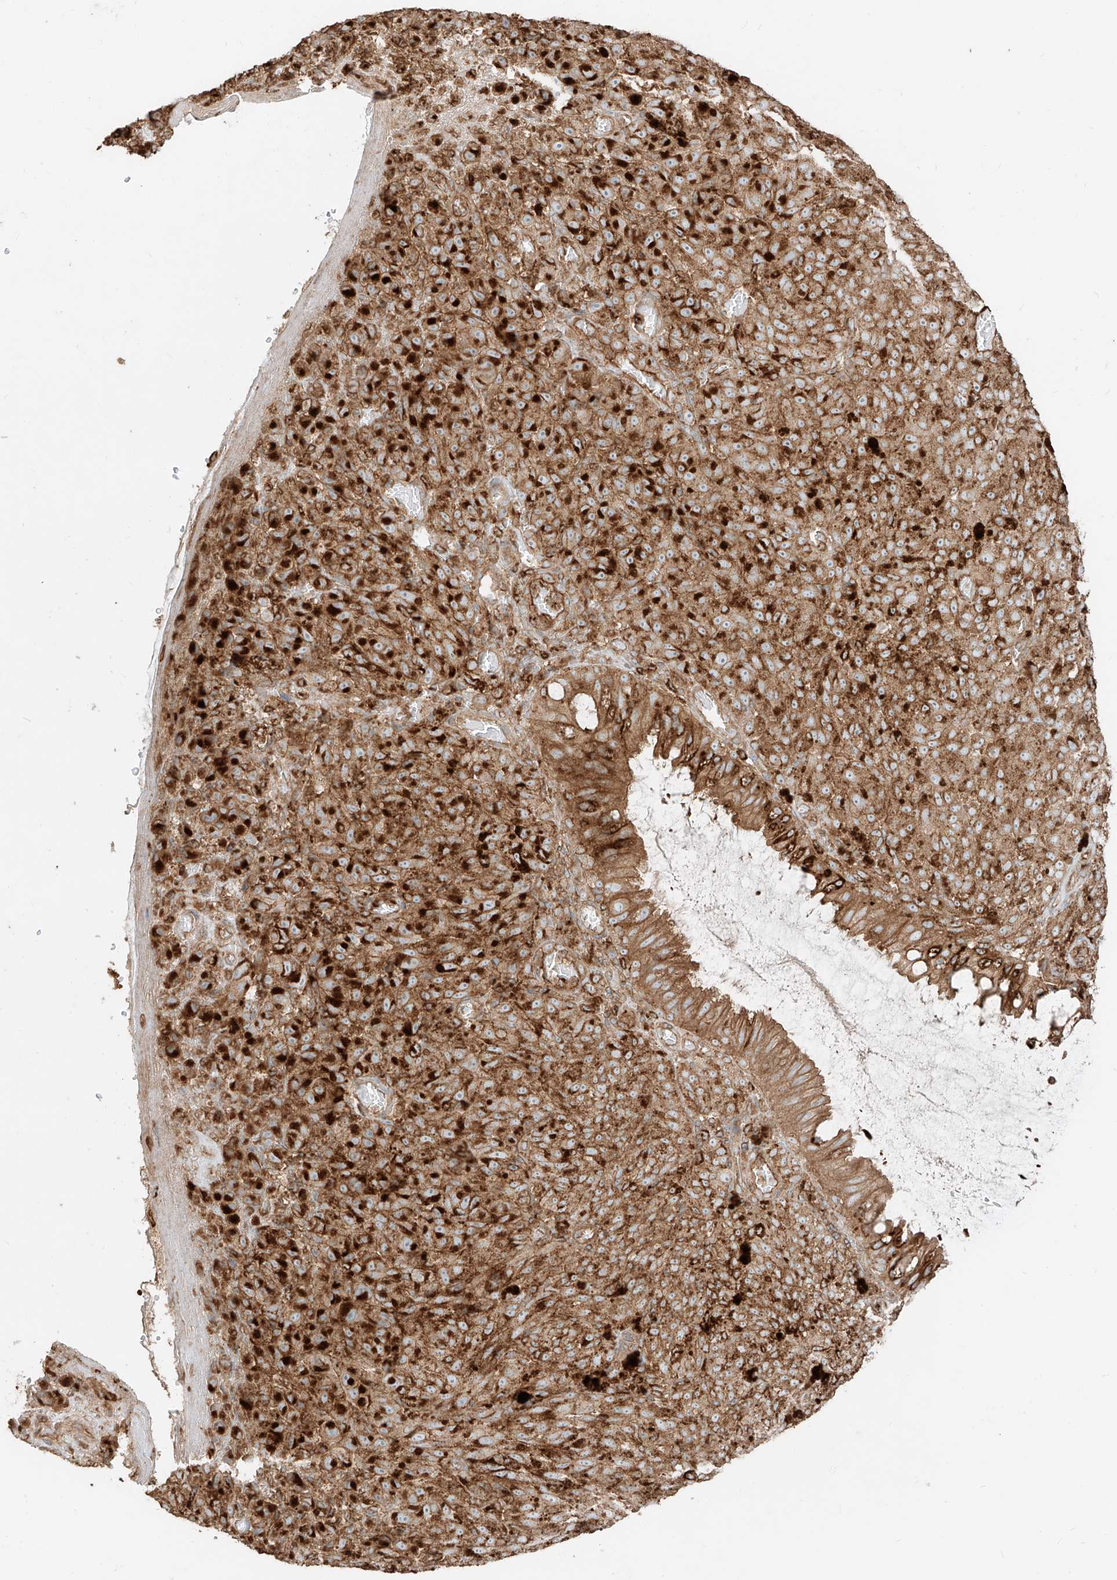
{"staining": {"intensity": "strong", "quantity": ">75%", "location": "cytoplasmic/membranous"}, "tissue": "melanoma", "cell_type": "Tumor cells", "image_type": "cancer", "snomed": [{"axis": "morphology", "description": "Malignant melanoma, NOS"}, {"axis": "topography", "description": "Rectum"}], "caption": "Immunohistochemical staining of melanoma demonstrates strong cytoplasmic/membranous protein expression in approximately >75% of tumor cells.", "gene": "CCDC115", "patient": {"sex": "female", "age": 81}}